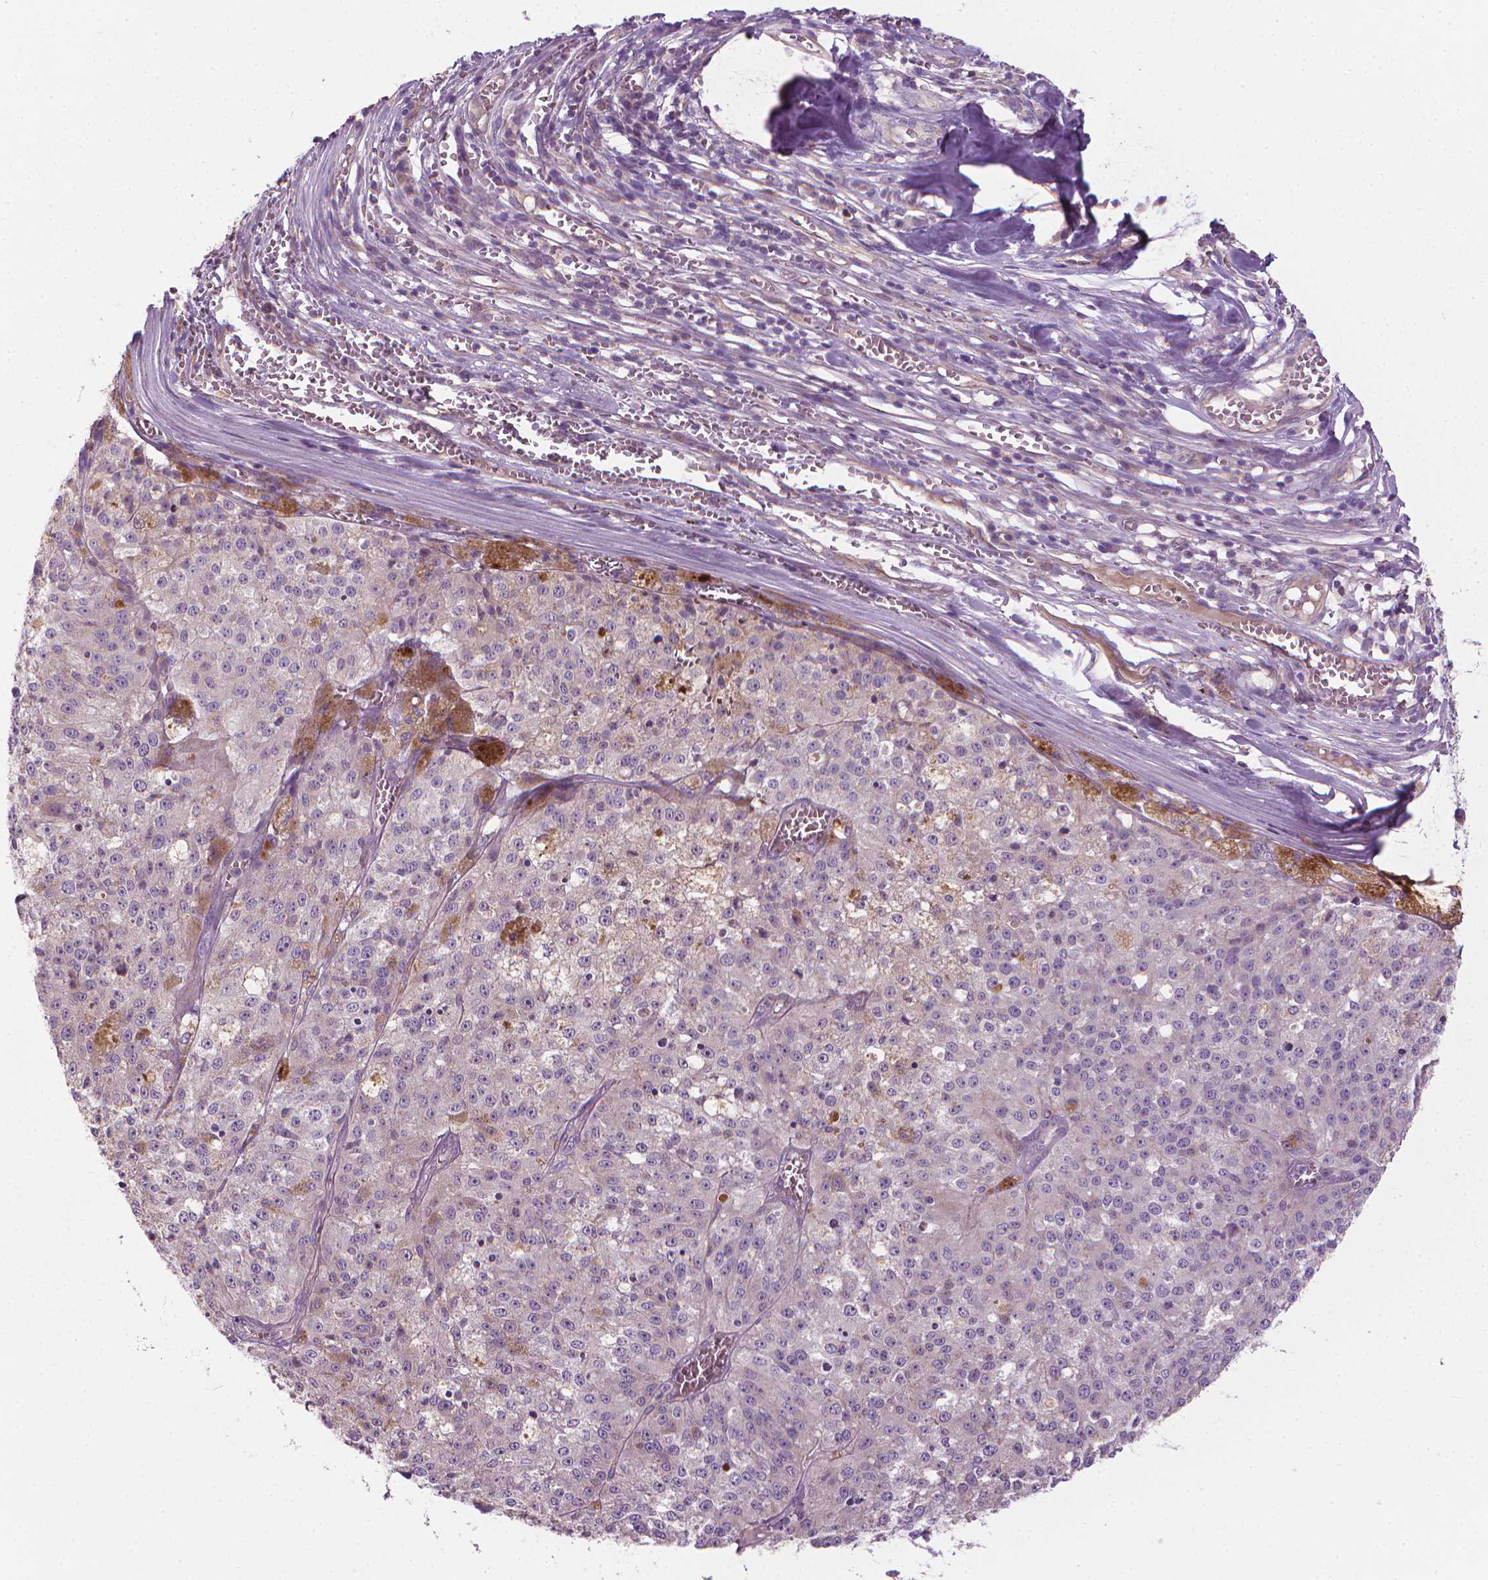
{"staining": {"intensity": "negative", "quantity": "none", "location": "none"}, "tissue": "melanoma", "cell_type": "Tumor cells", "image_type": "cancer", "snomed": [{"axis": "morphology", "description": "Malignant melanoma, Metastatic site"}, {"axis": "topography", "description": "Lymph node"}], "caption": "Immunohistochemistry (IHC) image of melanoma stained for a protein (brown), which demonstrates no positivity in tumor cells. The staining was performed using DAB (3,3'-diaminobenzidine) to visualize the protein expression in brown, while the nuclei were stained in blue with hematoxylin (Magnification: 20x).", "gene": "RIIAD1", "patient": {"sex": "female", "age": 64}}